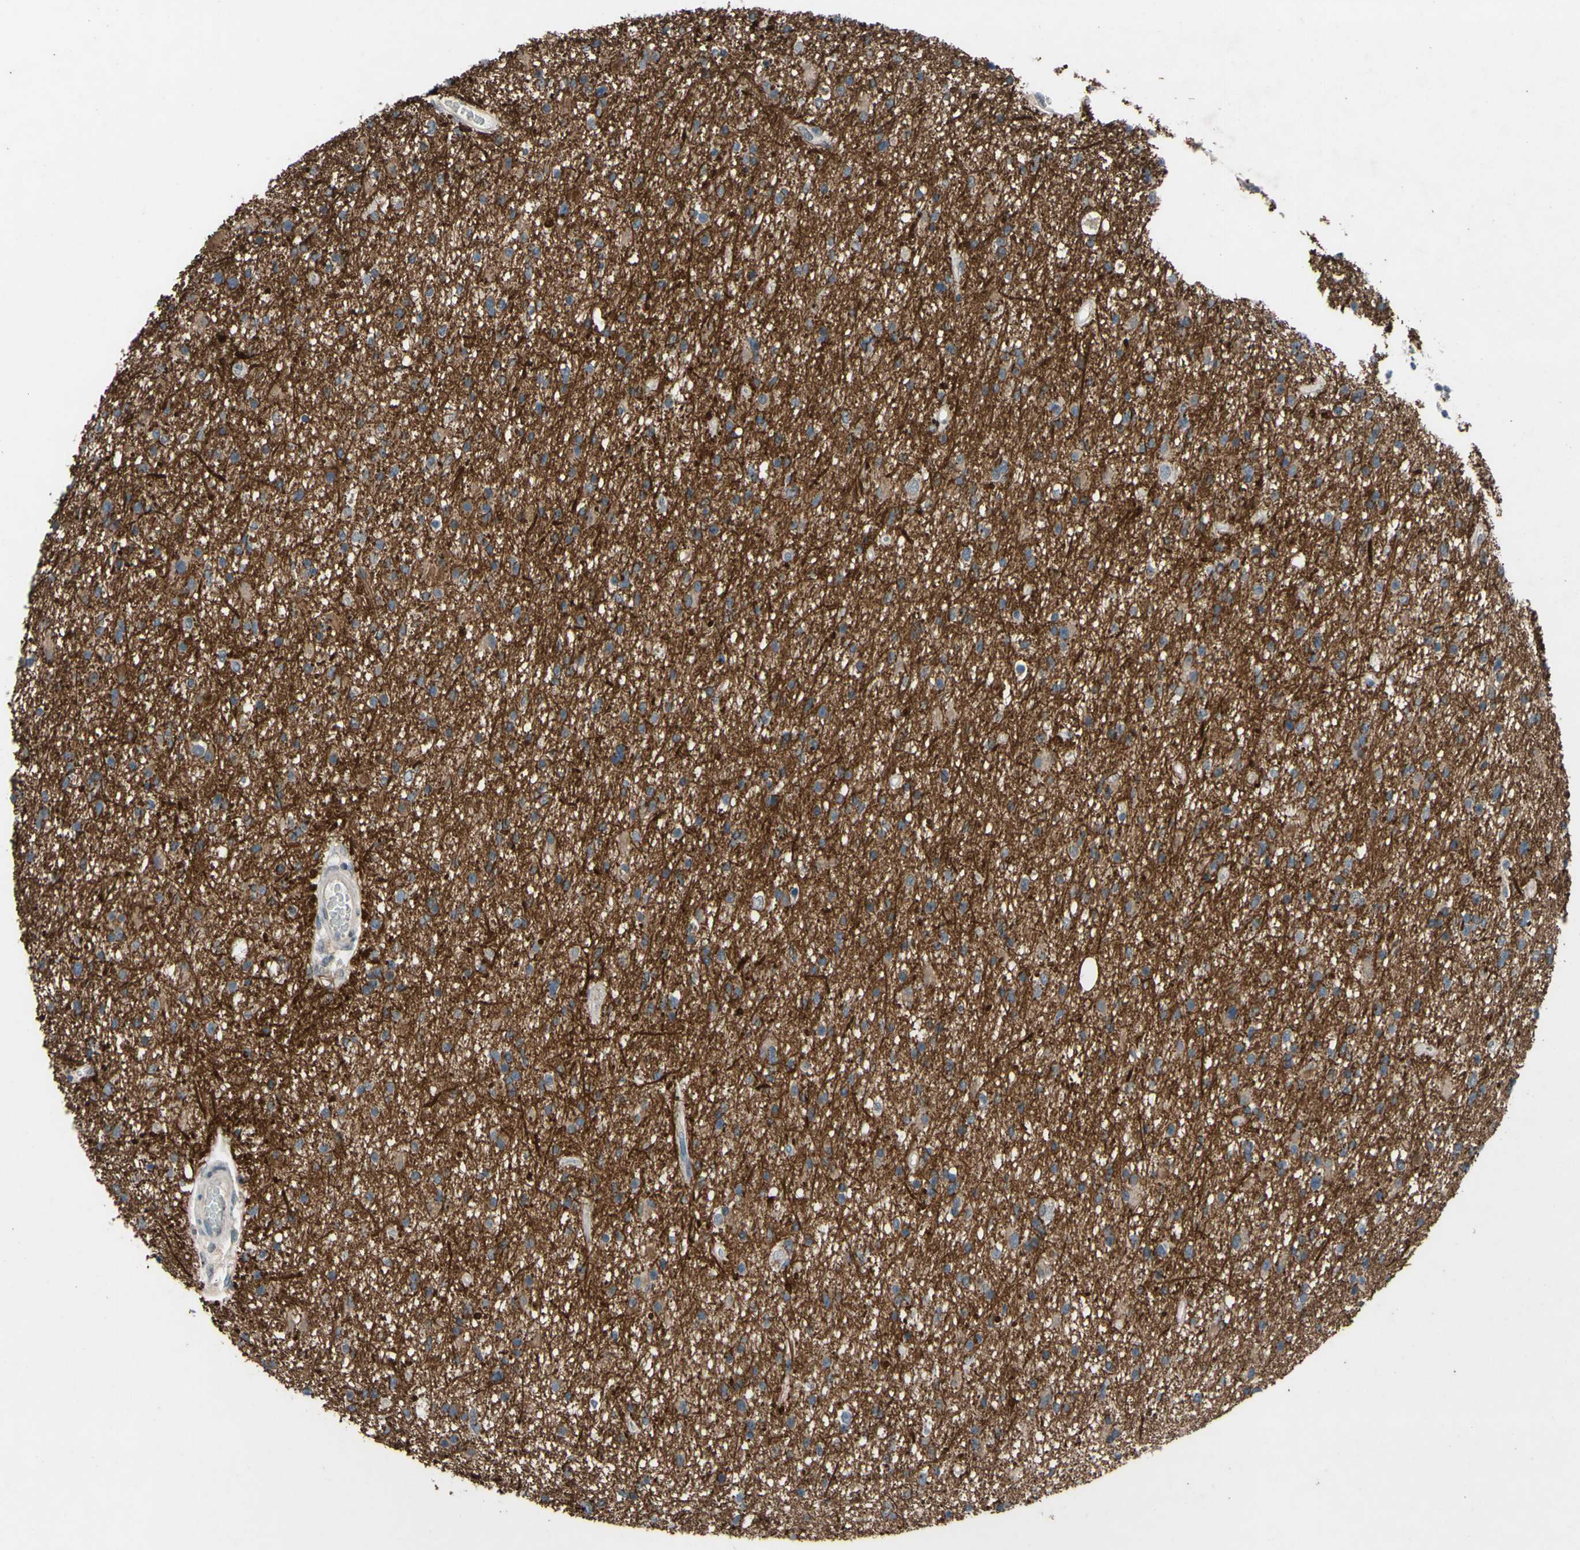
{"staining": {"intensity": "weak", "quantity": ">75%", "location": "cytoplasmic/membranous"}, "tissue": "glioma", "cell_type": "Tumor cells", "image_type": "cancer", "snomed": [{"axis": "morphology", "description": "Glioma, malignant, High grade"}, {"axis": "topography", "description": "Brain"}], "caption": "Weak cytoplasmic/membranous protein positivity is seen in about >75% of tumor cells in high-grade glioma (malignant). Immunohistochemistry (ihc) stains the protein in brown and the nuclei are stained blue.", "gene": "CDCP1", "patient": {"sex": "male", "age": 33}}